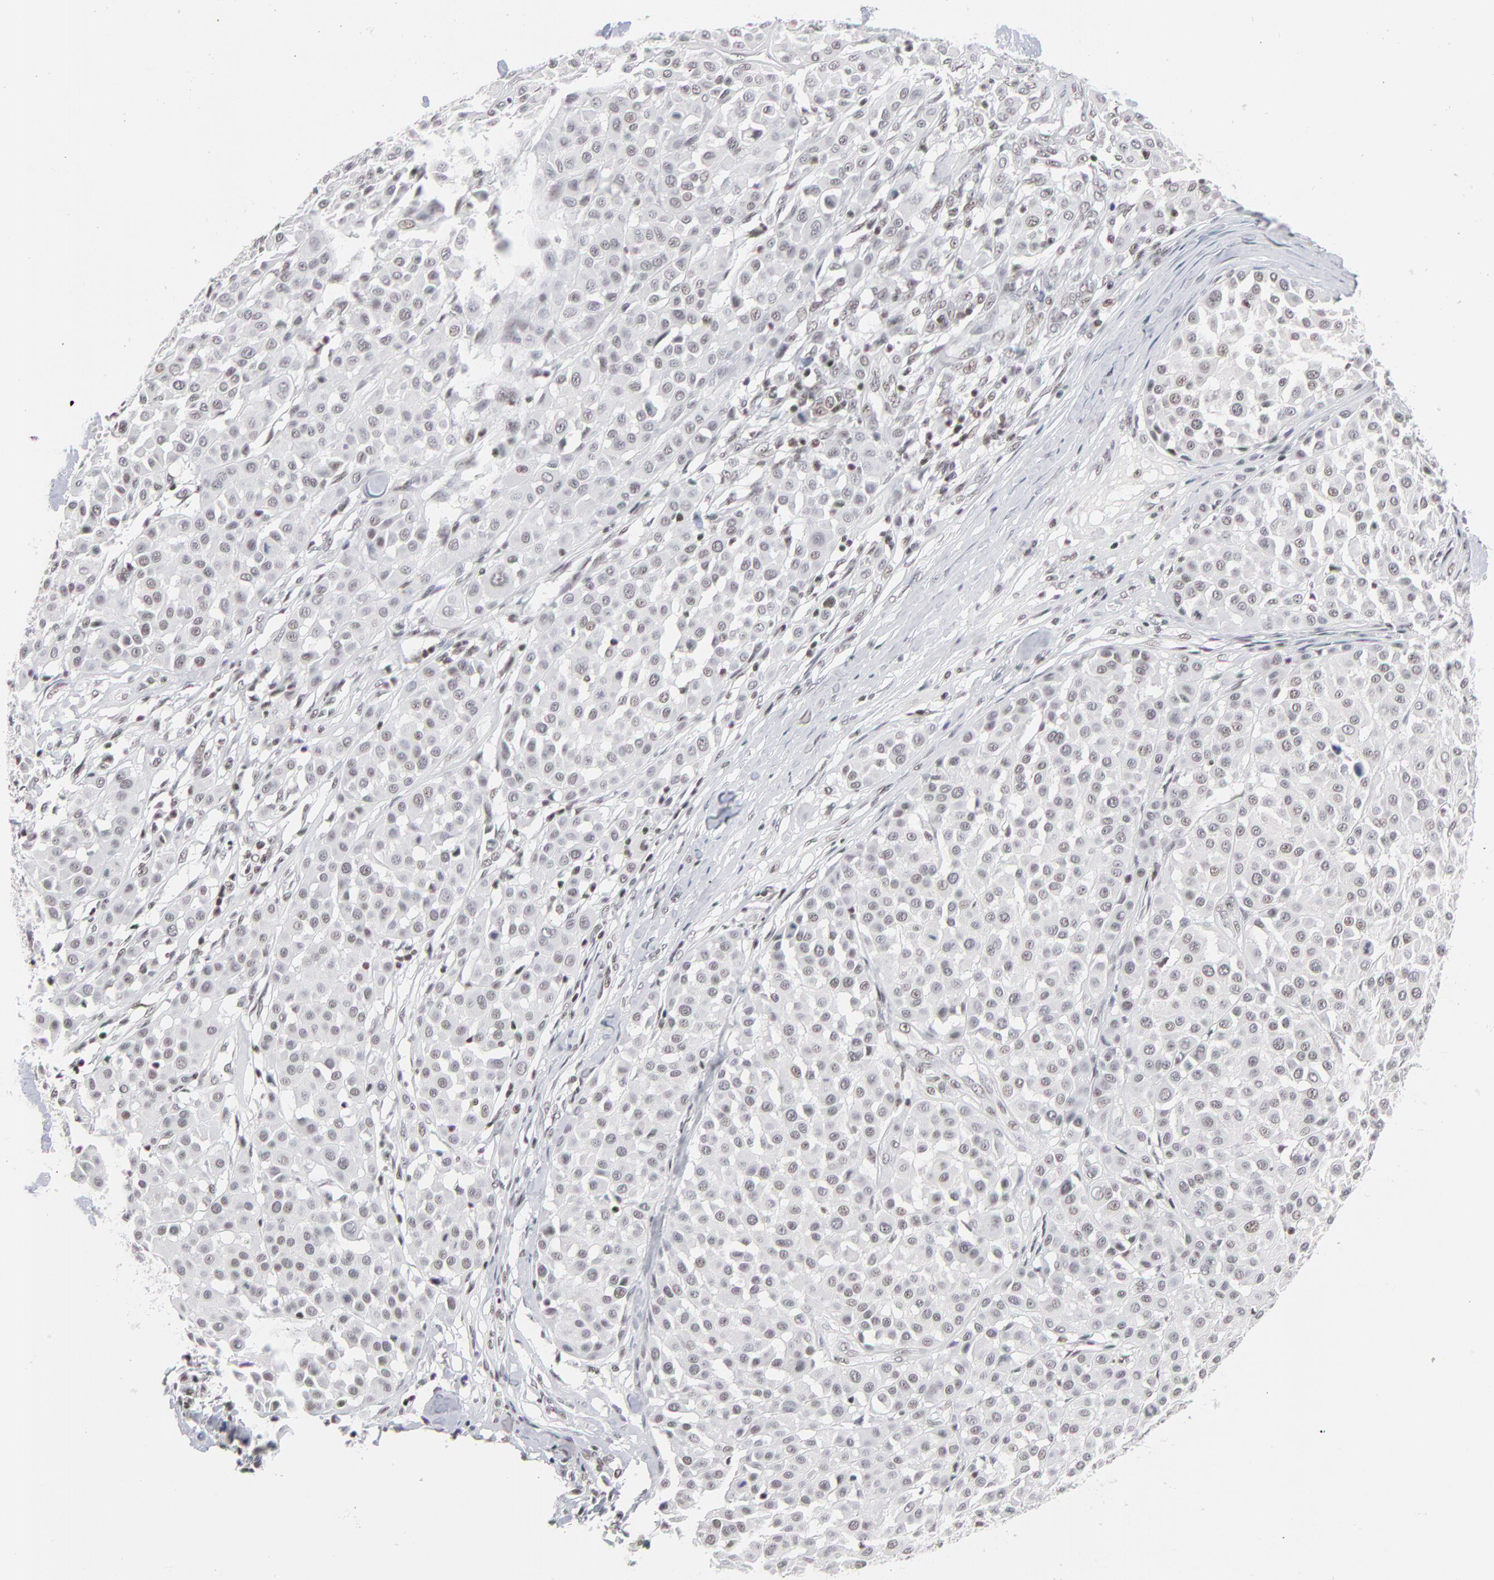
{"staining": {"intensity": "weak", "quantity": "<25%", "location": "nuclear"}, "tissue": "melanoma", "cell_type": "Tumor cells", "image_type": "cancer", "snomed": [{"axis": "morphology", "description": "Malignant melanoma, Metastatic site"}, {"axis": "topography", "description": "Soft tissue"}], "caption": "Malignant melanoma (metastatic site) was stained to show a protein in brown. There is no significant positivity in tumor cells.", "gene": "ZNF143", "patient": {"sex": "male", "age": 41}}